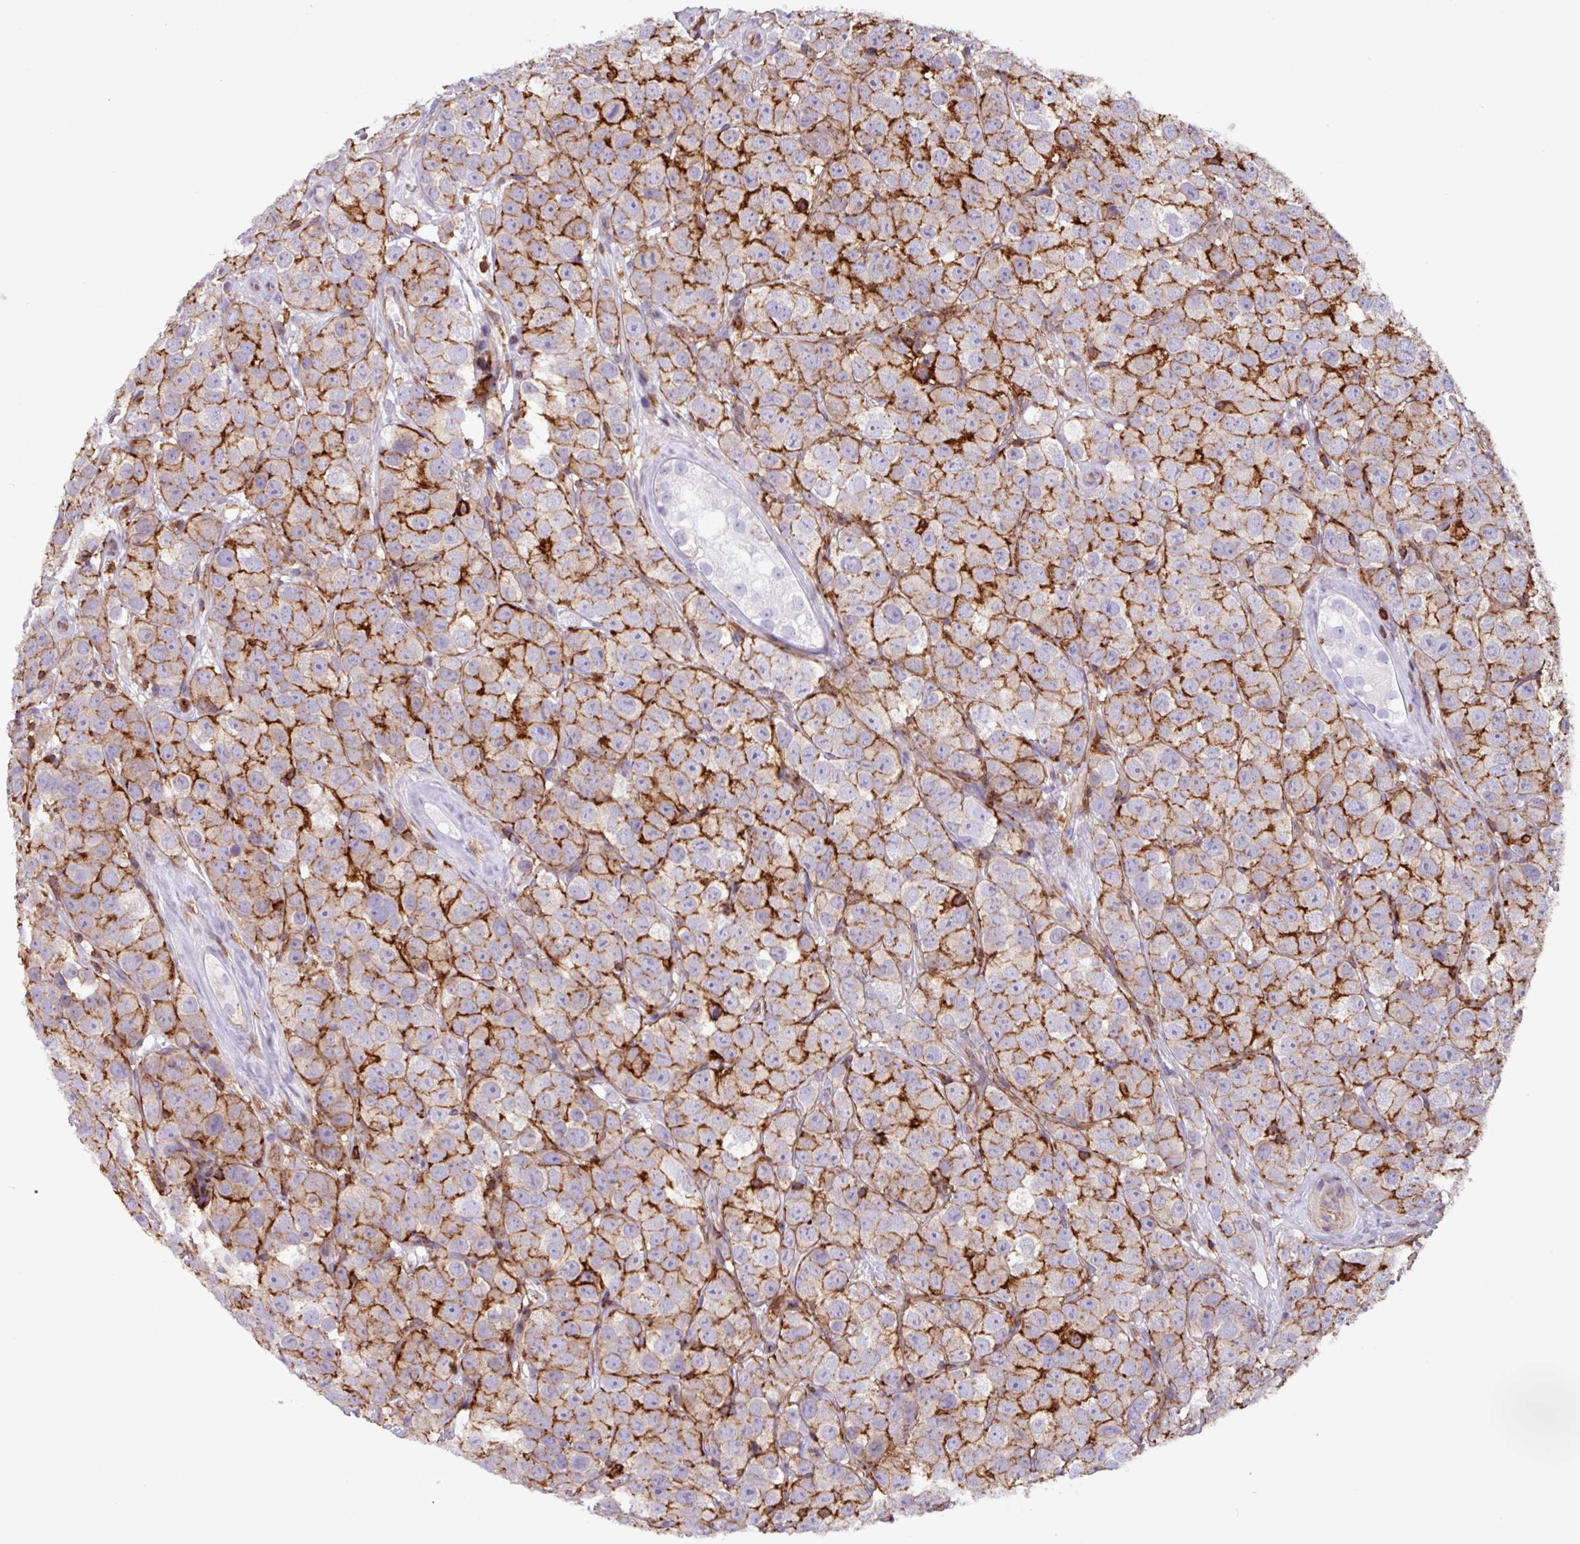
{"staining": {"intensity": "moderate", "quantity": ">75%", "location": "cytoplasmic/membranous"}, "tissue": "testis cancer", "cell_type": "Tumor cells", "image_type": "cancer", "snomed": [{"axis": "morphology", "description": "Seminoma, NOS"}, {"axis": "topography", "description": "Testis"}], "caption": "Immunohistochemical staining of testis cancer shows medium levels of moderate cytoplasmic/membranous expression in approximately >75% of tumor cells.", "gene": "PPP1R18", "patient": {"sex": "male", "age": 28}}